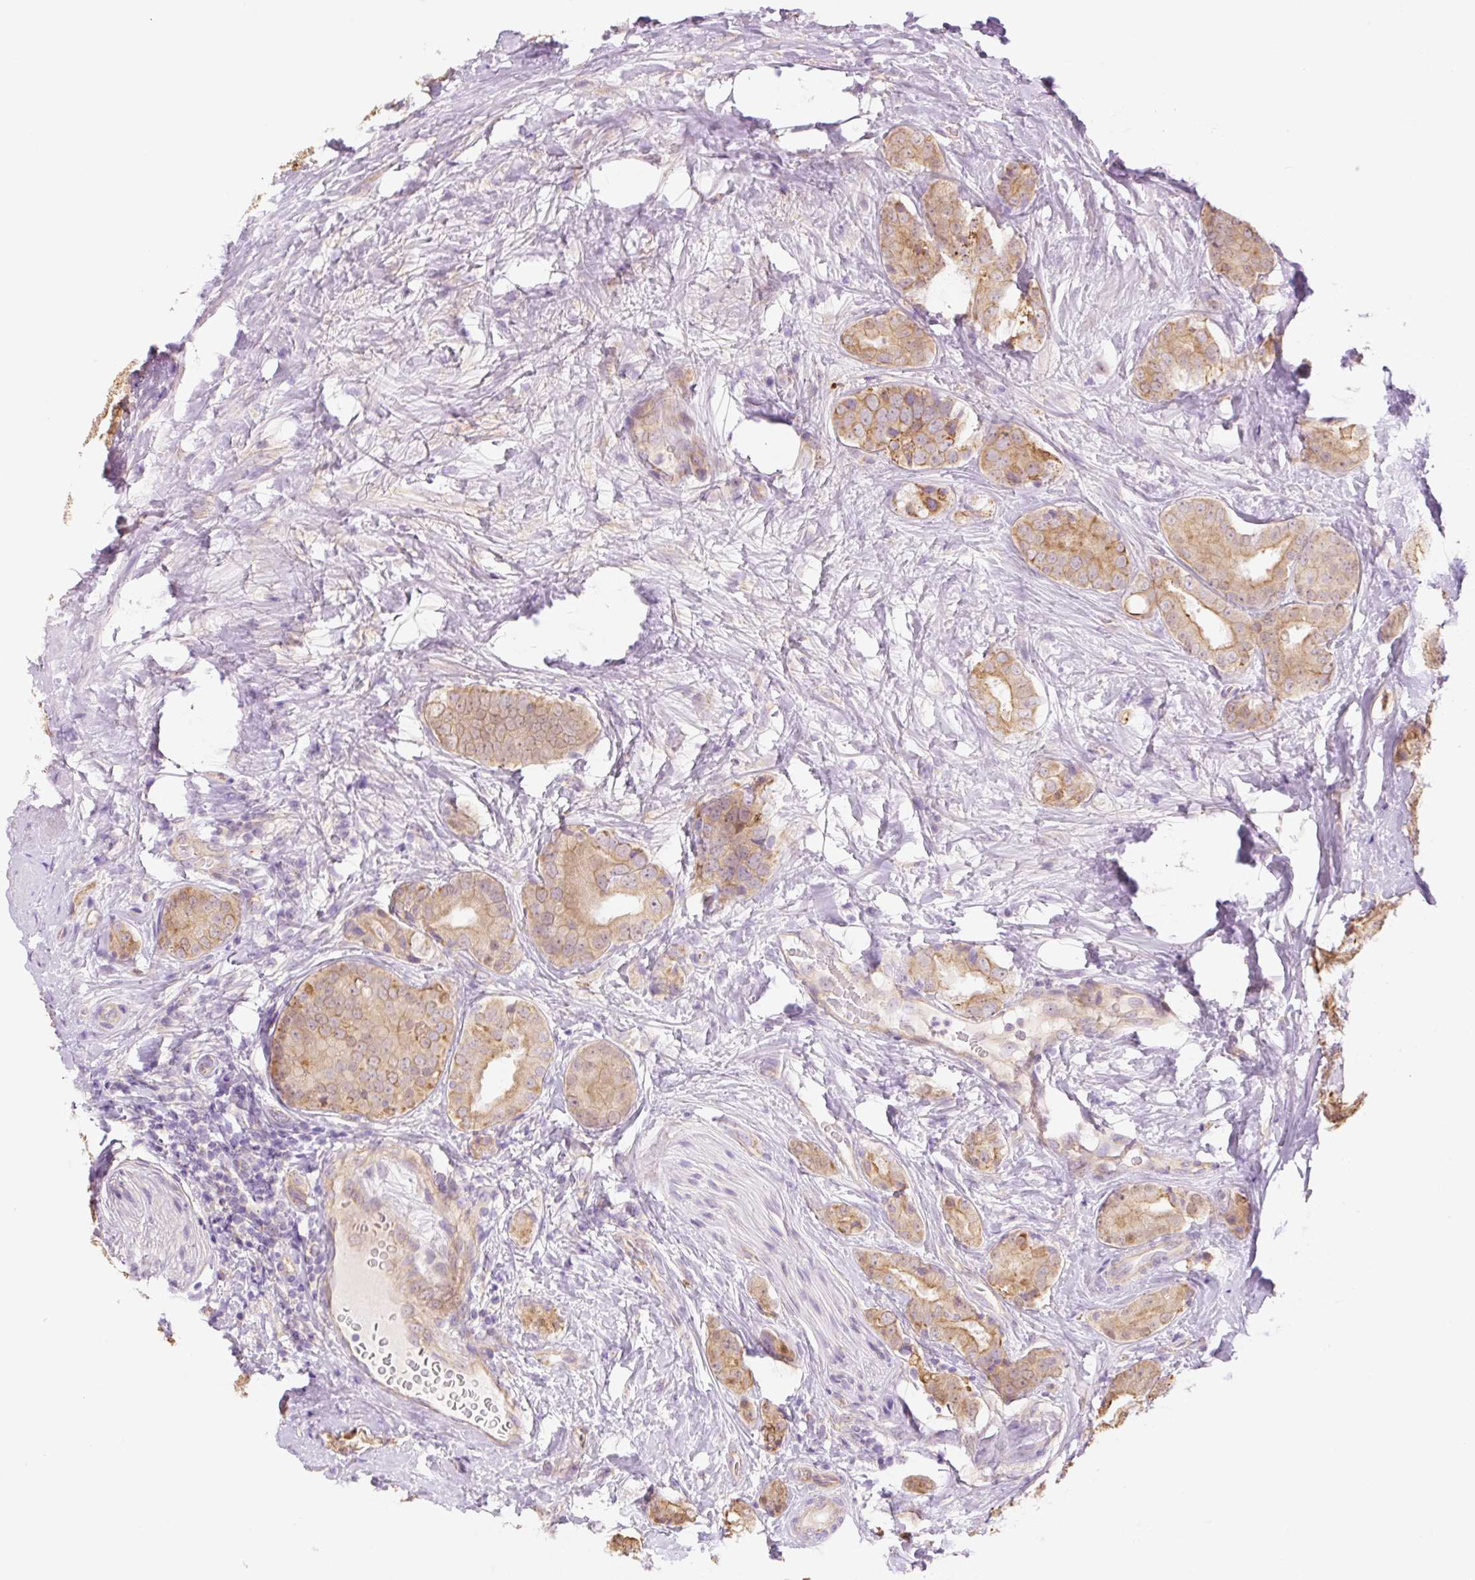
{"staining": {"intensity": "moderate", "quantity": ">75%", "location": "cytoplasmic/membranous"}, "tissue": "prostate cancer", "cell_type": "Tumor cells", "image_type": "cancer", "snomed": [{"axis": "morphology", "description": "Adenocarcinoma, High grade"}, {"axis": "topography", "description": "Prostate"}], "caption": "Moderate cytoplasmic/membranous protein expression is identified in about >75% of tumor cells in prostate cancer.", "gene": "NLRP5", "patient": {"sex": "male", "age": 63}}